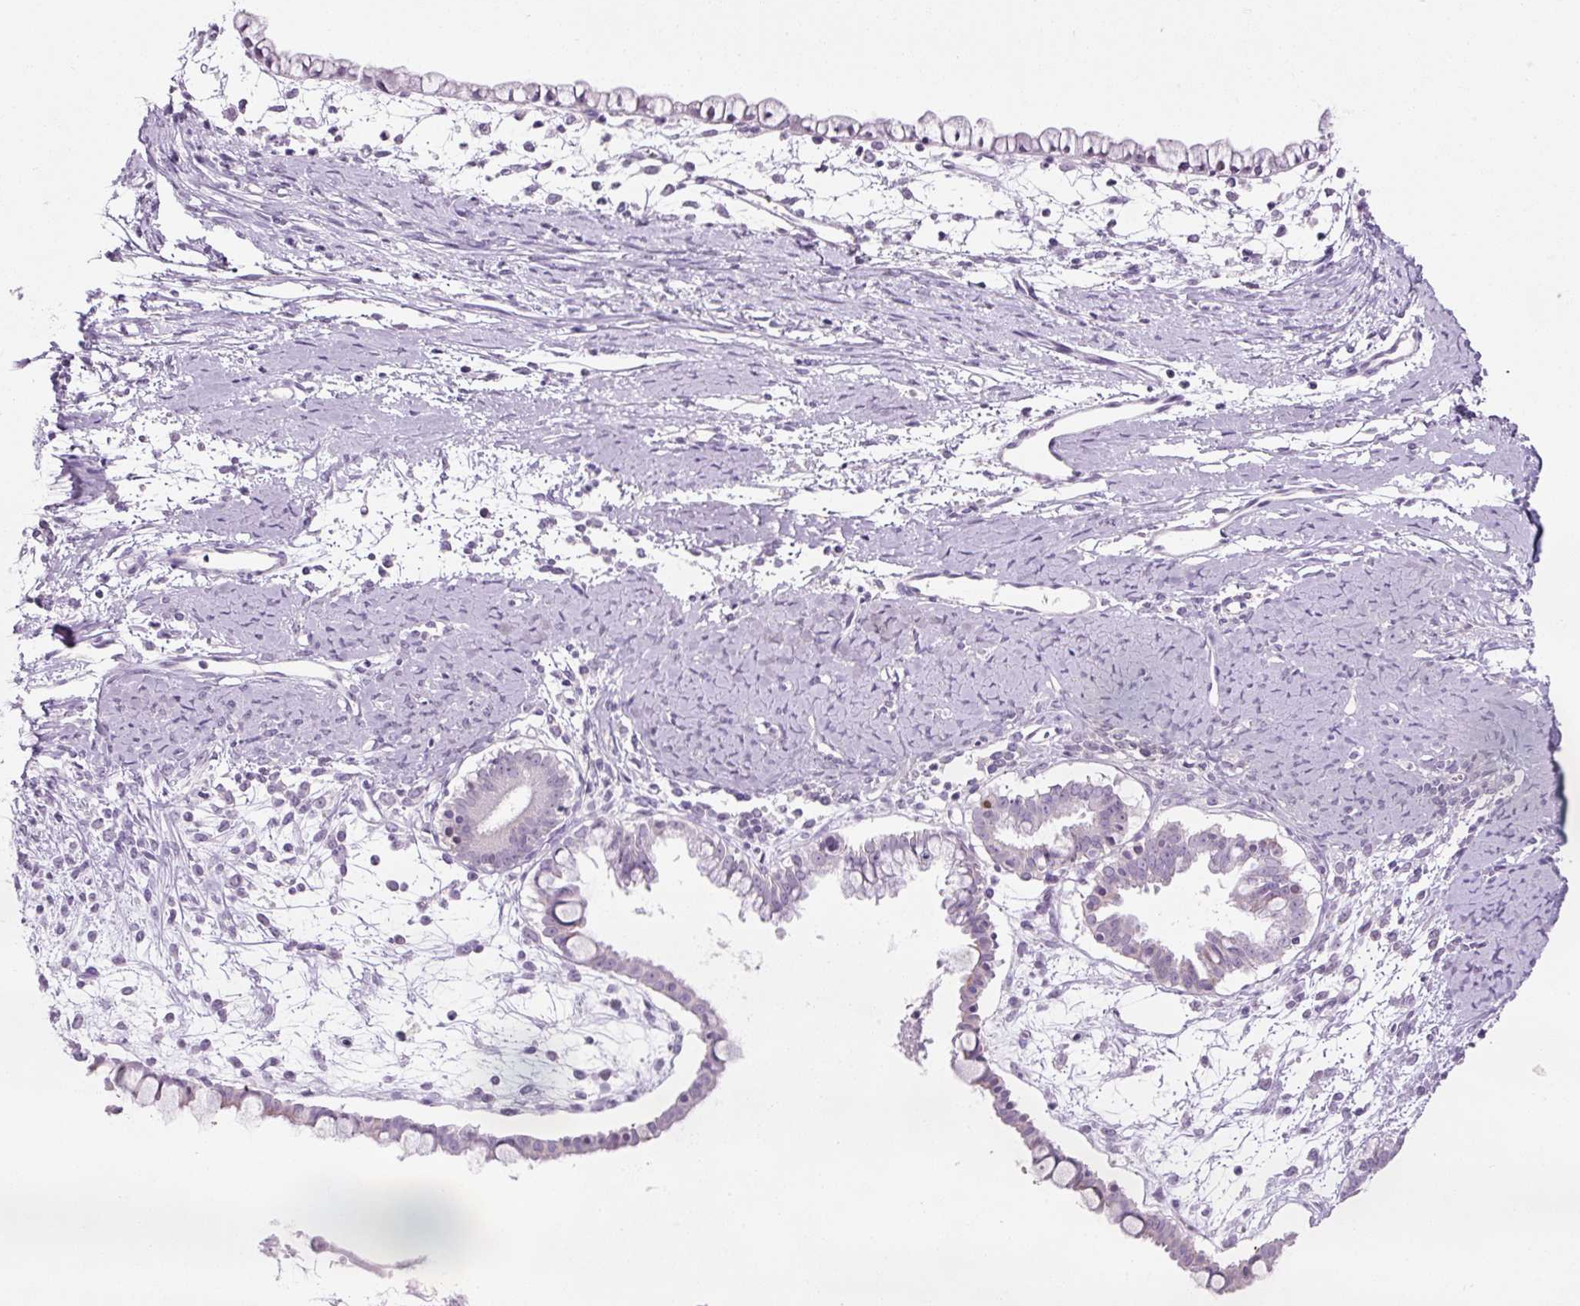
{"staining": {"intensity": "negative", "quantity": "none", "location": "none"}, "tissue": "ovarian cancer", "cell_type": "Tumor cells", "image_type": "cancer", "snomed": [{"axis": "morphology", "description": "Cystadenocarcinoma, mucinous, NOS"}, {"axis": "topography", "description": "Ovary"}], "caption": "A micrograph of ovarian mucinous cystadenocarcinoma stained for a protein shows no brown staining in tumor cells. (Stains: DAB IHC with hematoxylin counter stain, Microscopy: brightfield microscopy at high magnification).", "gene": "ANKRD20A1", "patient": {"sex": "female", "age": 61}}